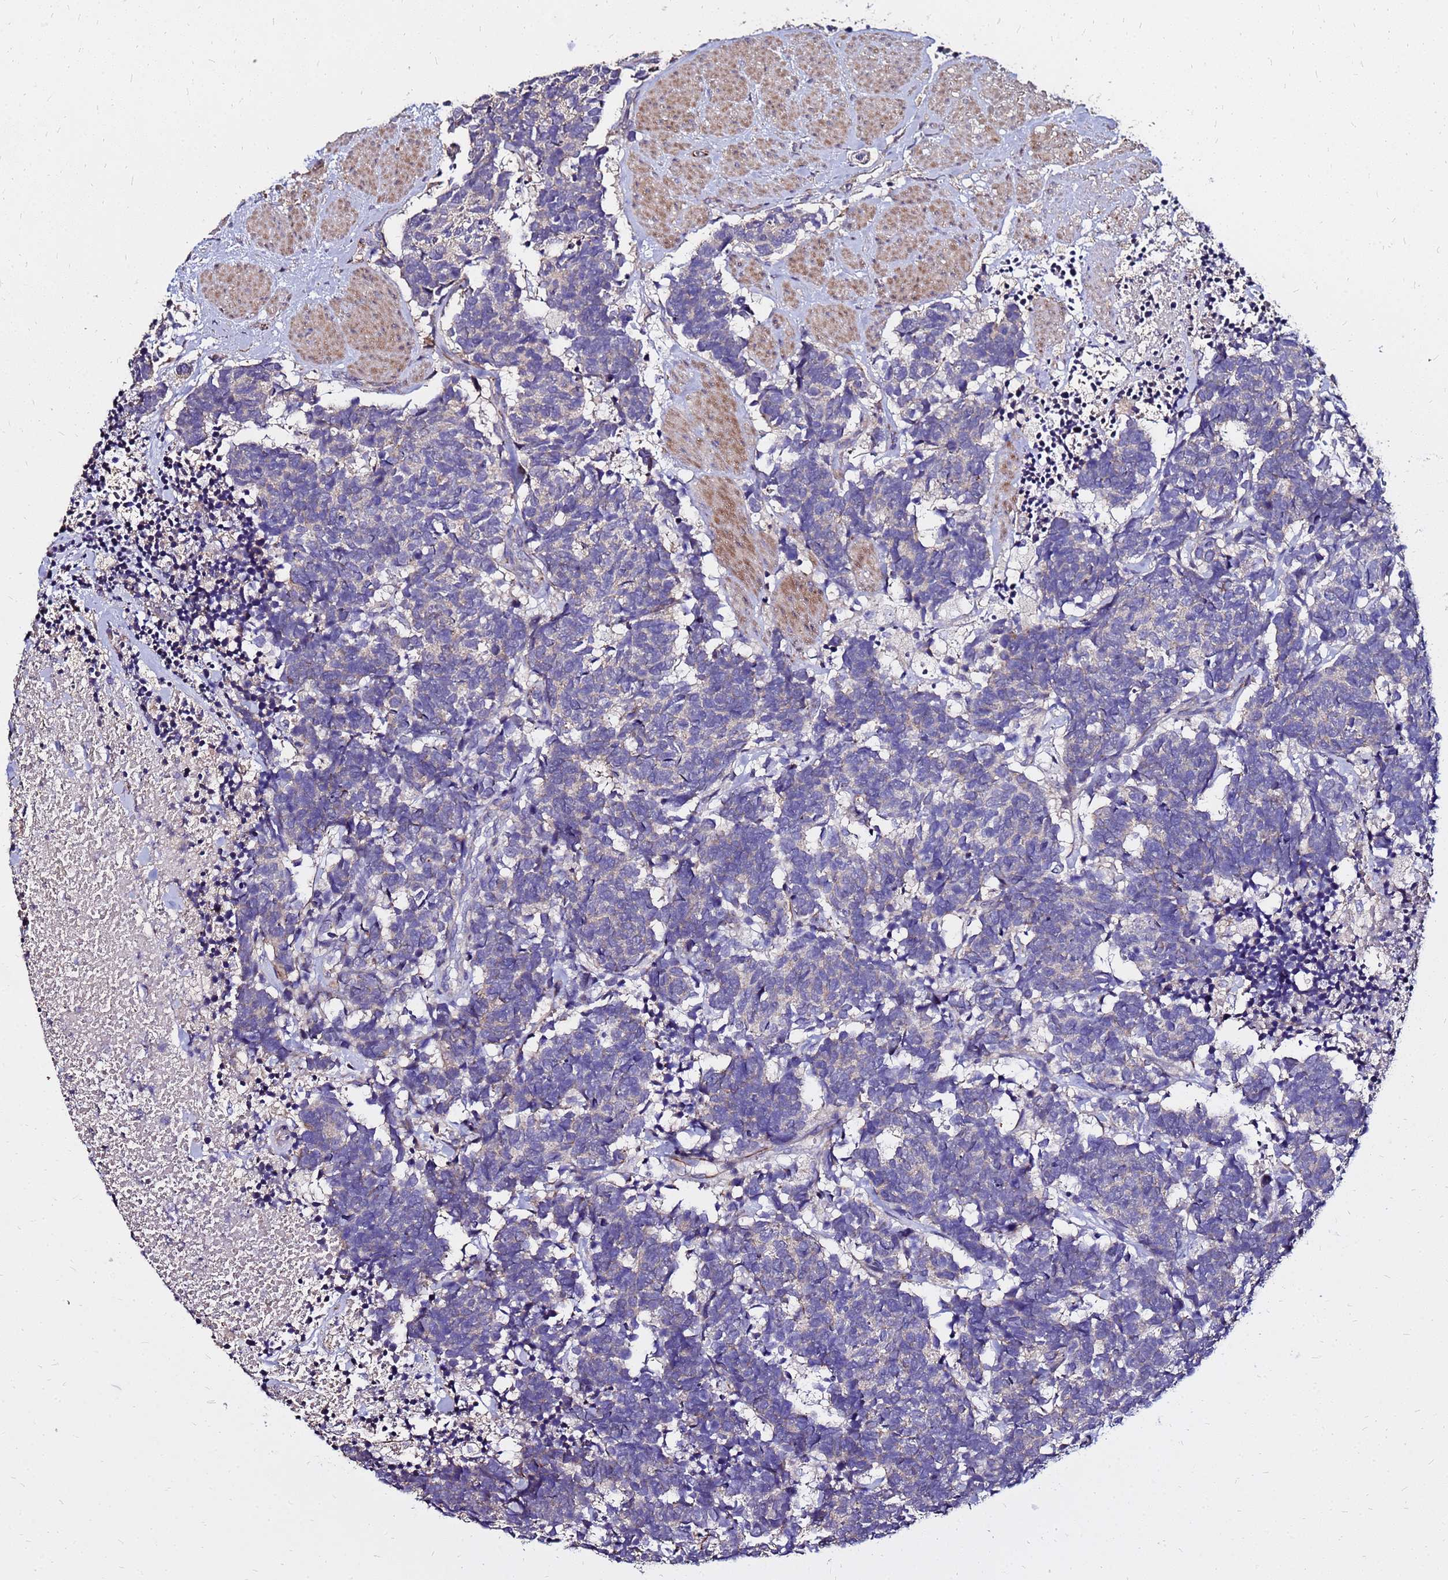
{"staining": {"intensity": "negative", "quantity": "none", "location": "none"}, "tissue": "carcinoid", "cell_type": "Tumor cells", "image_type": "cancer", "snomed": [{"axis": "morphology", "description": "Carcinoma, NOS"}, {"axis": "morphology", "description": "Carcinoid, malignant, NOS"}, {"axis": "topography", "description": "Prostate"}], "caption": "Immunohistochemistry micrograph of neoplastic tissue: human carcinoid stained with DAB shows no significant protein positivity in tumor cells. (DAB (3,3'-diaminobenzidine) immunohistochemistry visualized using brightfield microscopy, high magnification).", "gene": "ARHGEF5", "patient": {"sex": "male", "age": 57}}